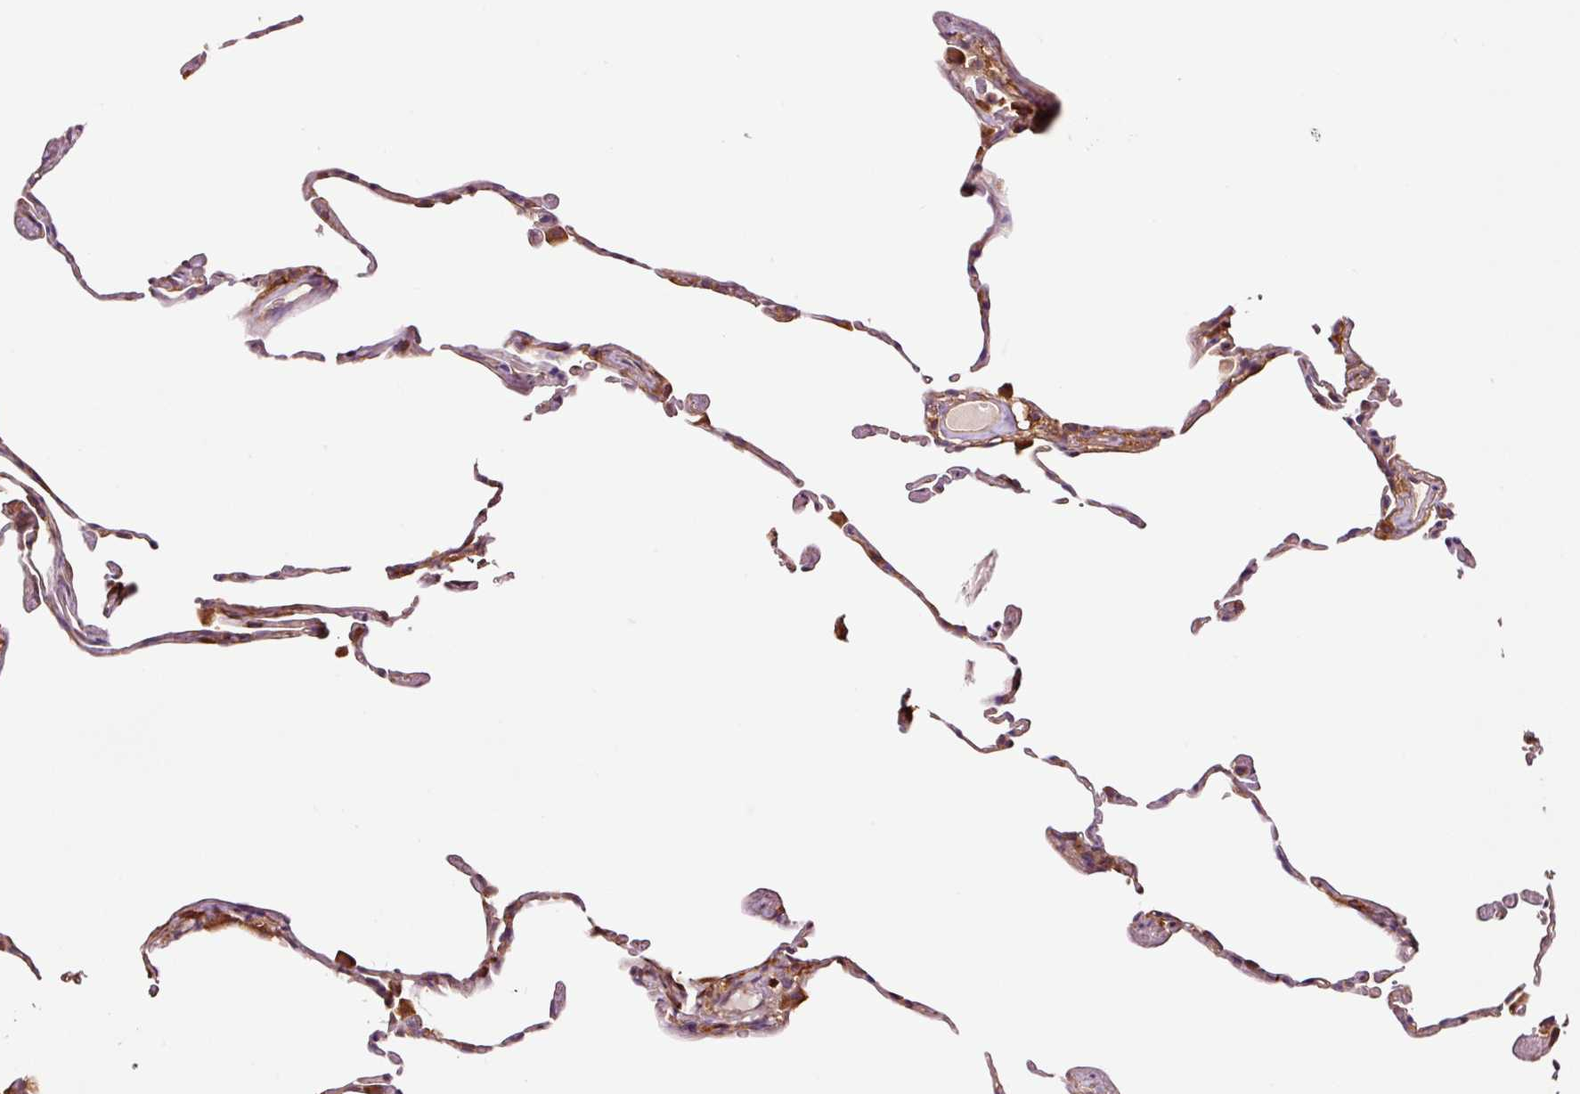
{"staining": {"intensity": "moderate", "quantity": ">75%", "location": "cytoplasmic/membranous"}, "tissue": "lung", "cell_type": "Alveolar cells", "image_type": "normal", "snomed": [{"axis": "morphology", "description": "Normal tissue, NOS"}, {"axis": "topography", "description": "Lung"}], "caption": "Immunohistochemical staining of normal lung shows medium levels of moderate cytoplasmic/membranous staining in about >75% of alveolar cells.", "gene": "METAP1", "patient": {"sex": "female", "age": 57}}